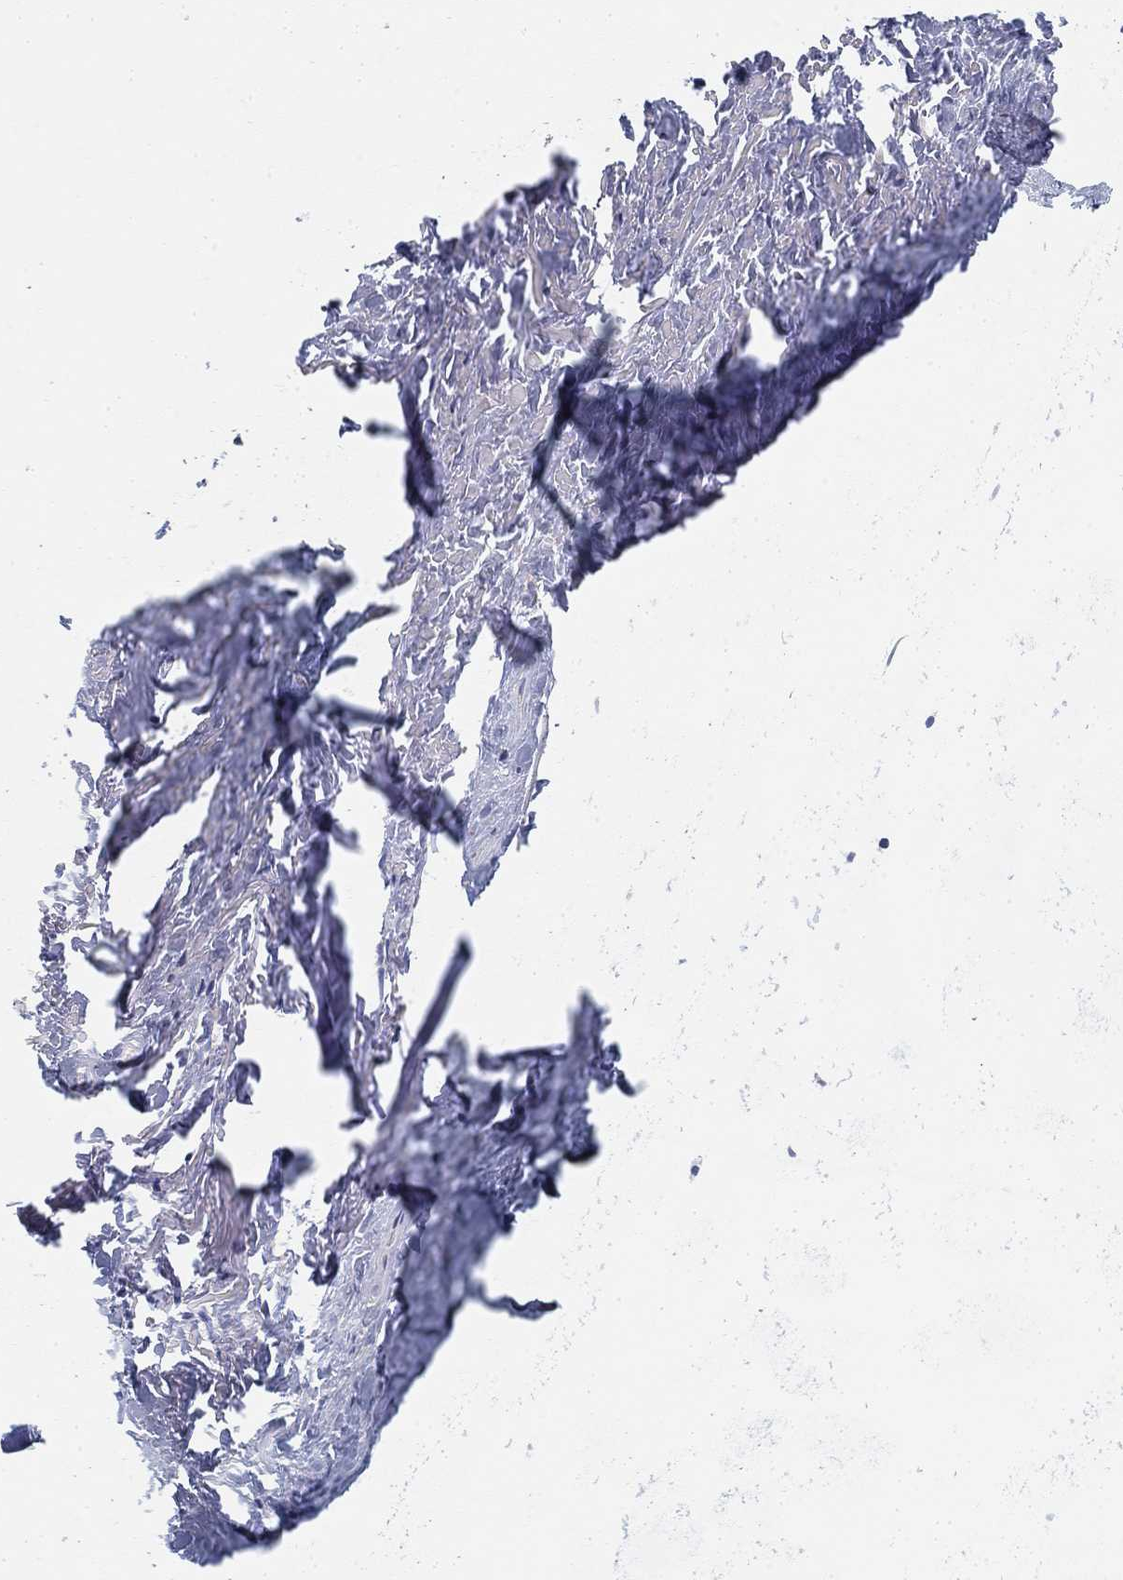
{"staining": {"intensity": "negative", "quantity": "none", "location": "none"}, "tissue": "adipose tissue", "cell_type": "Adipocytes", "image_type": "normal", "snomed": [{"axis": "morphology", "description": "Normal tissue, NOS"}, {"axis": "topography", "description": "Cartilage tissue"}], "caption": "A high-resolution photomicrograph shows immunohistochemistry (IHC) staining of unremarkable adipose tissue, which shows no significant positivity in adipocytes.", "gene": "SLC2A5", "patient": {"sex": "male", "age": 62}}